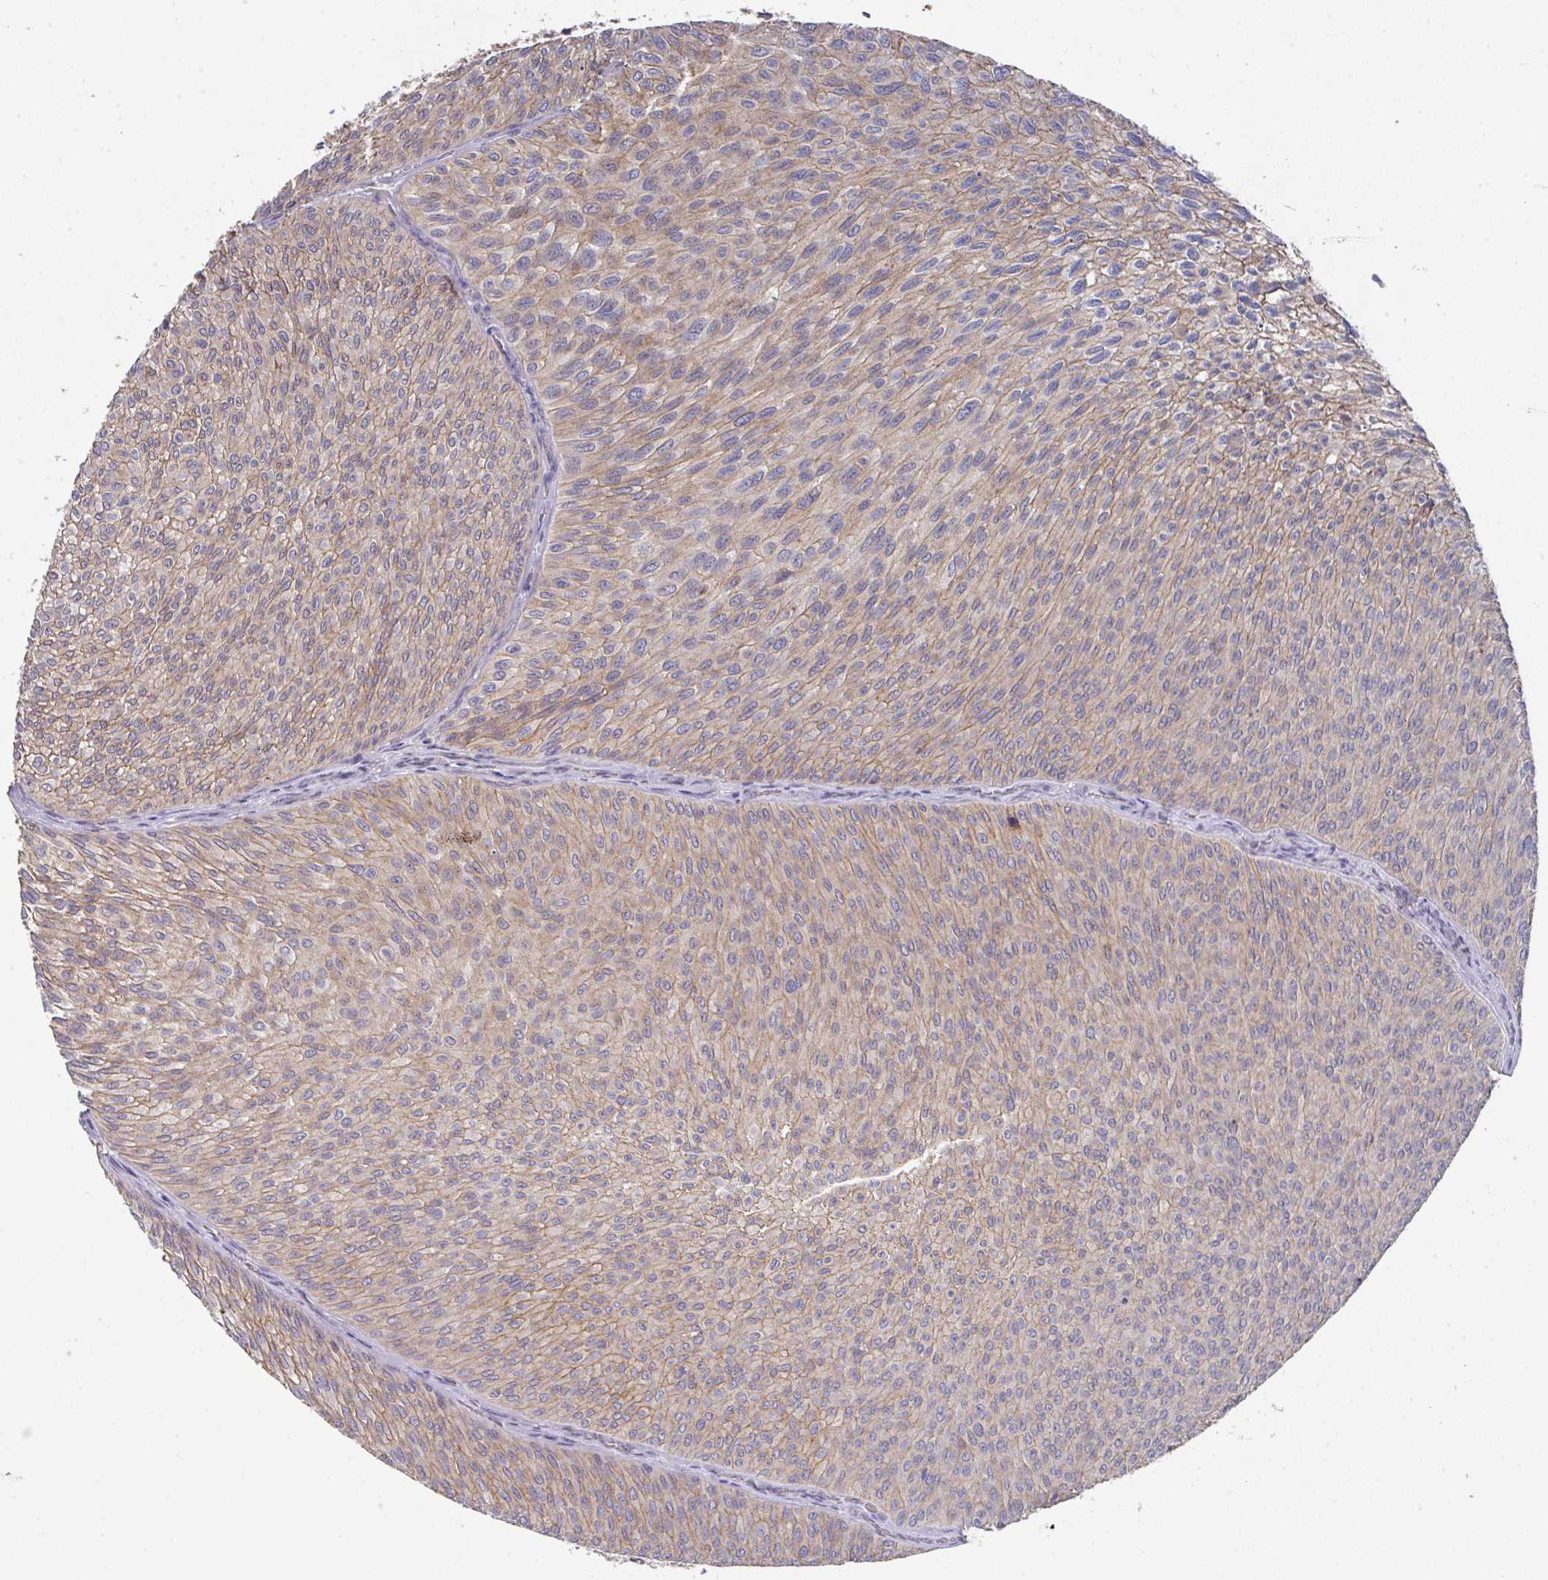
{"staining": {"intensity": "weak", "quantity": ">75%", "location": "cytoplasmic/membranous"}, "tissue": "urothelial cancer", "cell_type": "Tumor cells", "image_type": "cancer", "snomed": [{"axis": "morphology", "description": "Urothelial carcinoma, Low grade"}, {"axis": "topography", "description": "Urinary bladder"}], "caption": "This micrograph shows urothelial carcinoma (low-grade) stained with IHC to label a protein in brown. The cytoplasmic/membranous of tumor cells show weak positivity for the protein. Nuclei are counter-stained blue.", "gene": "PRR5", "patient": {"sex": "male", "age": 91}}